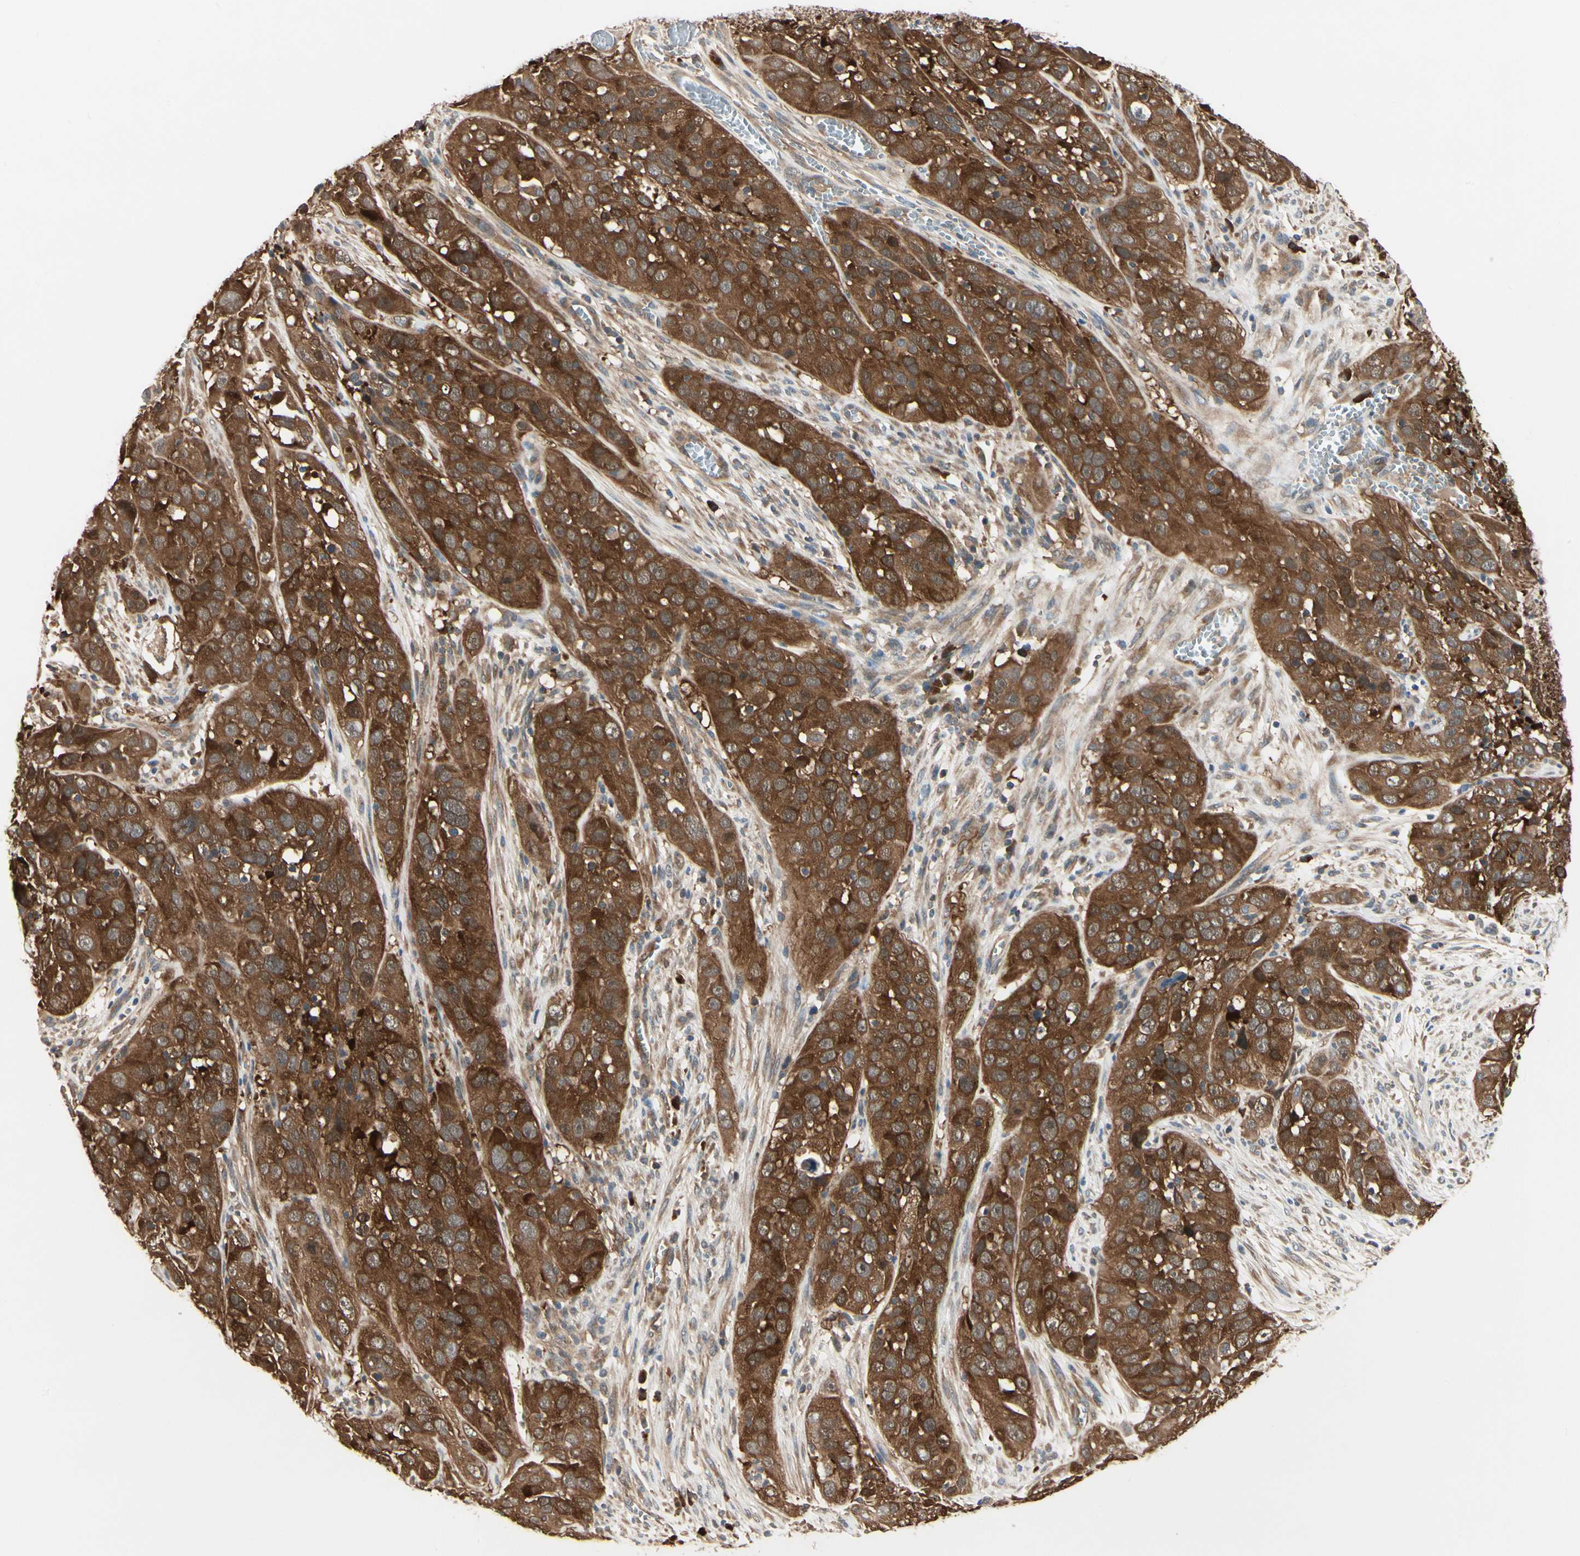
{"staining": {"intensity": "strong", "quantity": ">75%", "location": "cytoplasmic/membranous"}, "tissue": "cervical cancer", "cell_type": "Tumor cells", "image_type": "cancer", "snomed": [{"axis": "morphology", "description": "Squamous cell carcinoma, NOS"}, {"axis": "topography", "description": "Cervix"}], "caption": "IHC staining of squamous cell carcinoma (cervical), which exhibits high levels of strong cytoplasmic/membranous positivity in approximately >75% of tumor cells indicating strong cytoplasmic/membranous protein expression. The staining was performed using DAB (brown) for protein detection and nuclei were counterstained in hematoxylin (blue).", "gene": "NME1-NME2", "patient": {"sex": "female", "age": 32}}